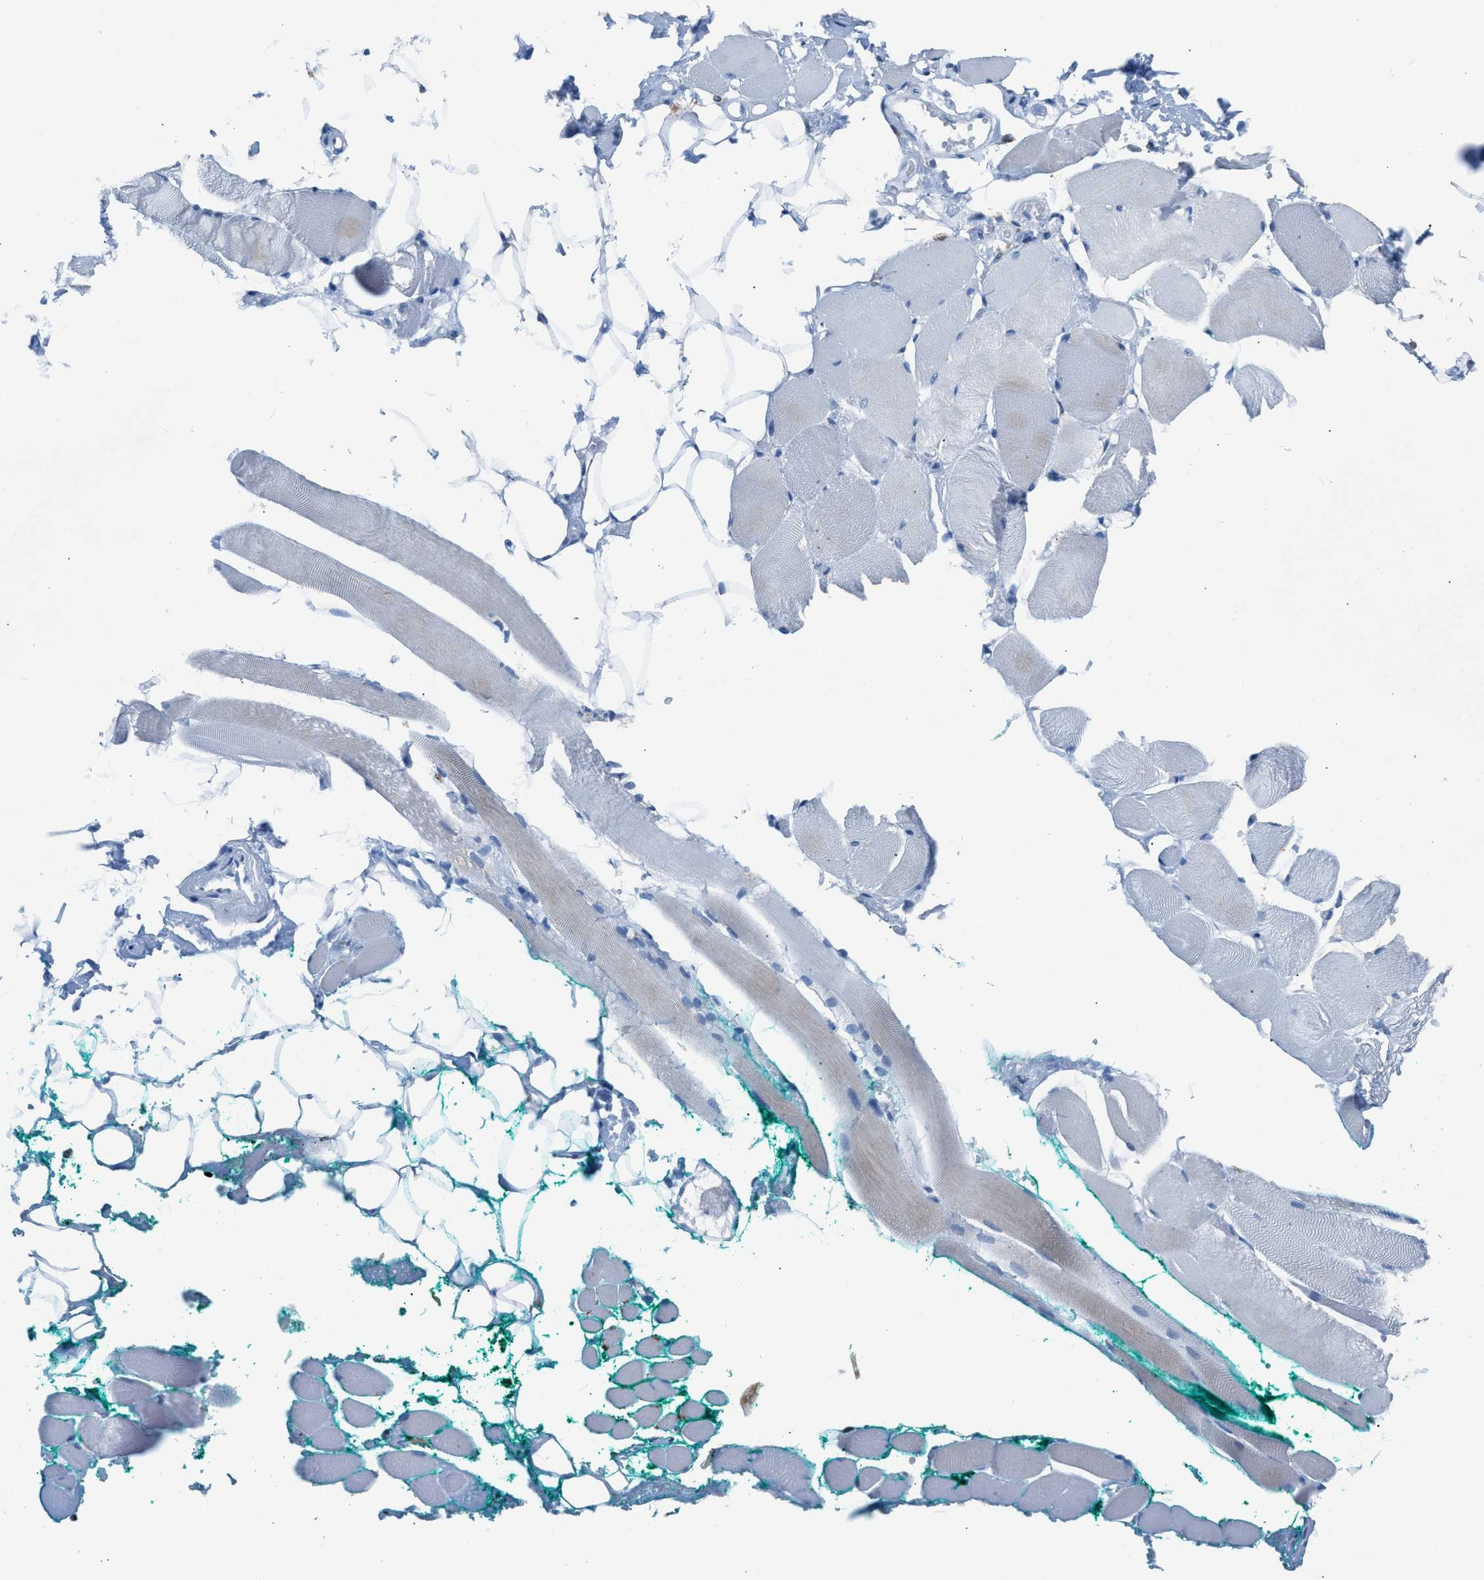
{"staining": {"intensity": "negative", "quantity": "none", "location": "none"}, "tissue": "skeletal muscle", "cell_type": "Myocytes", "image_type": "normal", "snomed": [{"axis": "morphology", "description": "Normal tissue, NOS"}, {"axis": "topography", "description": "Skeletal muscle"}, {"axis": "topography", "description": "Peripheral nerve tissue"}], "caption": "Immunohistochemistry of normal human skeletal muscle reveals no expression in myocytes.", "gene": "CLEC10A", "patient": {"sex": "female", "age": 84}}